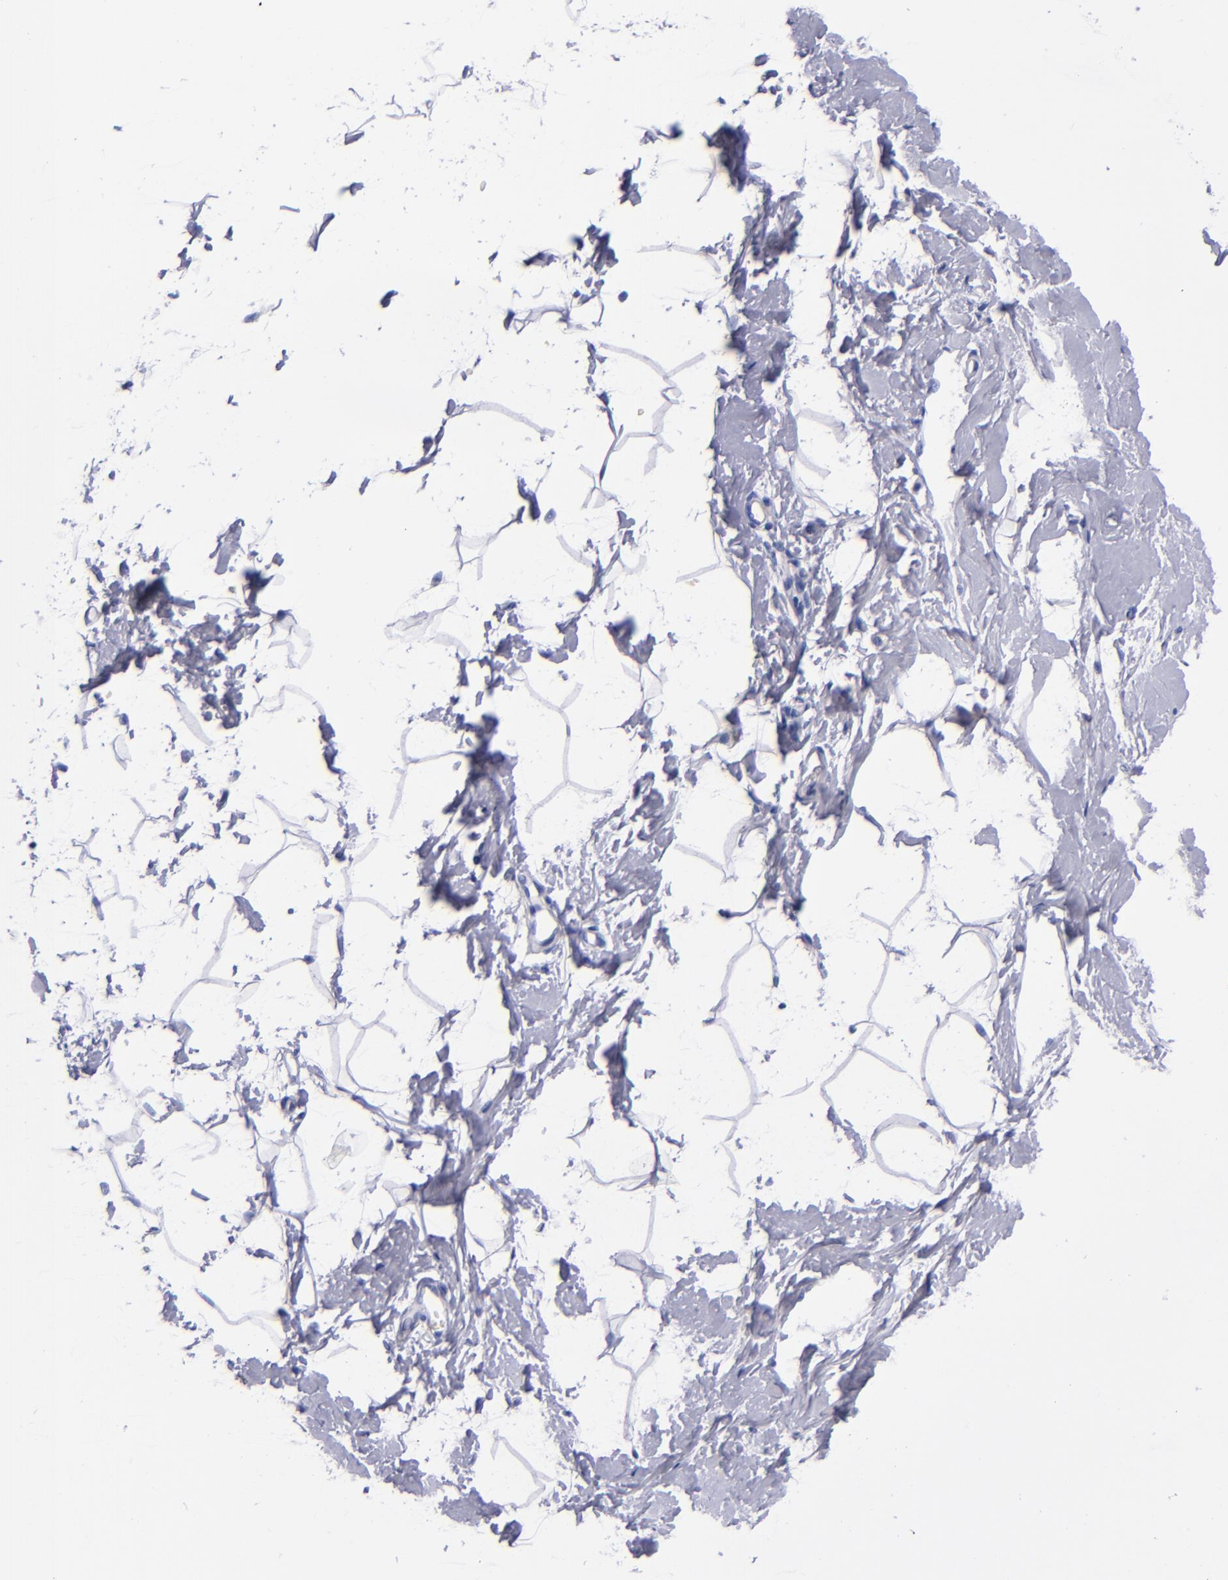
{"staining": {"intensity": "negative", "quantity": "none", "location": "none"}, "tissue": "breast", "cell_type": "Adipocytes", "image_type": "normal", "snomed": [{"axis": "morphology", "description": "Normal tissue, NOS"}, {"axis": "topography", "description": "Breast"}], "caption": "Histopathology image shows no protein expression in adipocytes of unremarkable breast. The staining is performed using DAB brown chromogen with nuclei counter-stained in using hematoxylin.", "gene": "MCM7", "patient": {"sex": "female", "age": 23}}